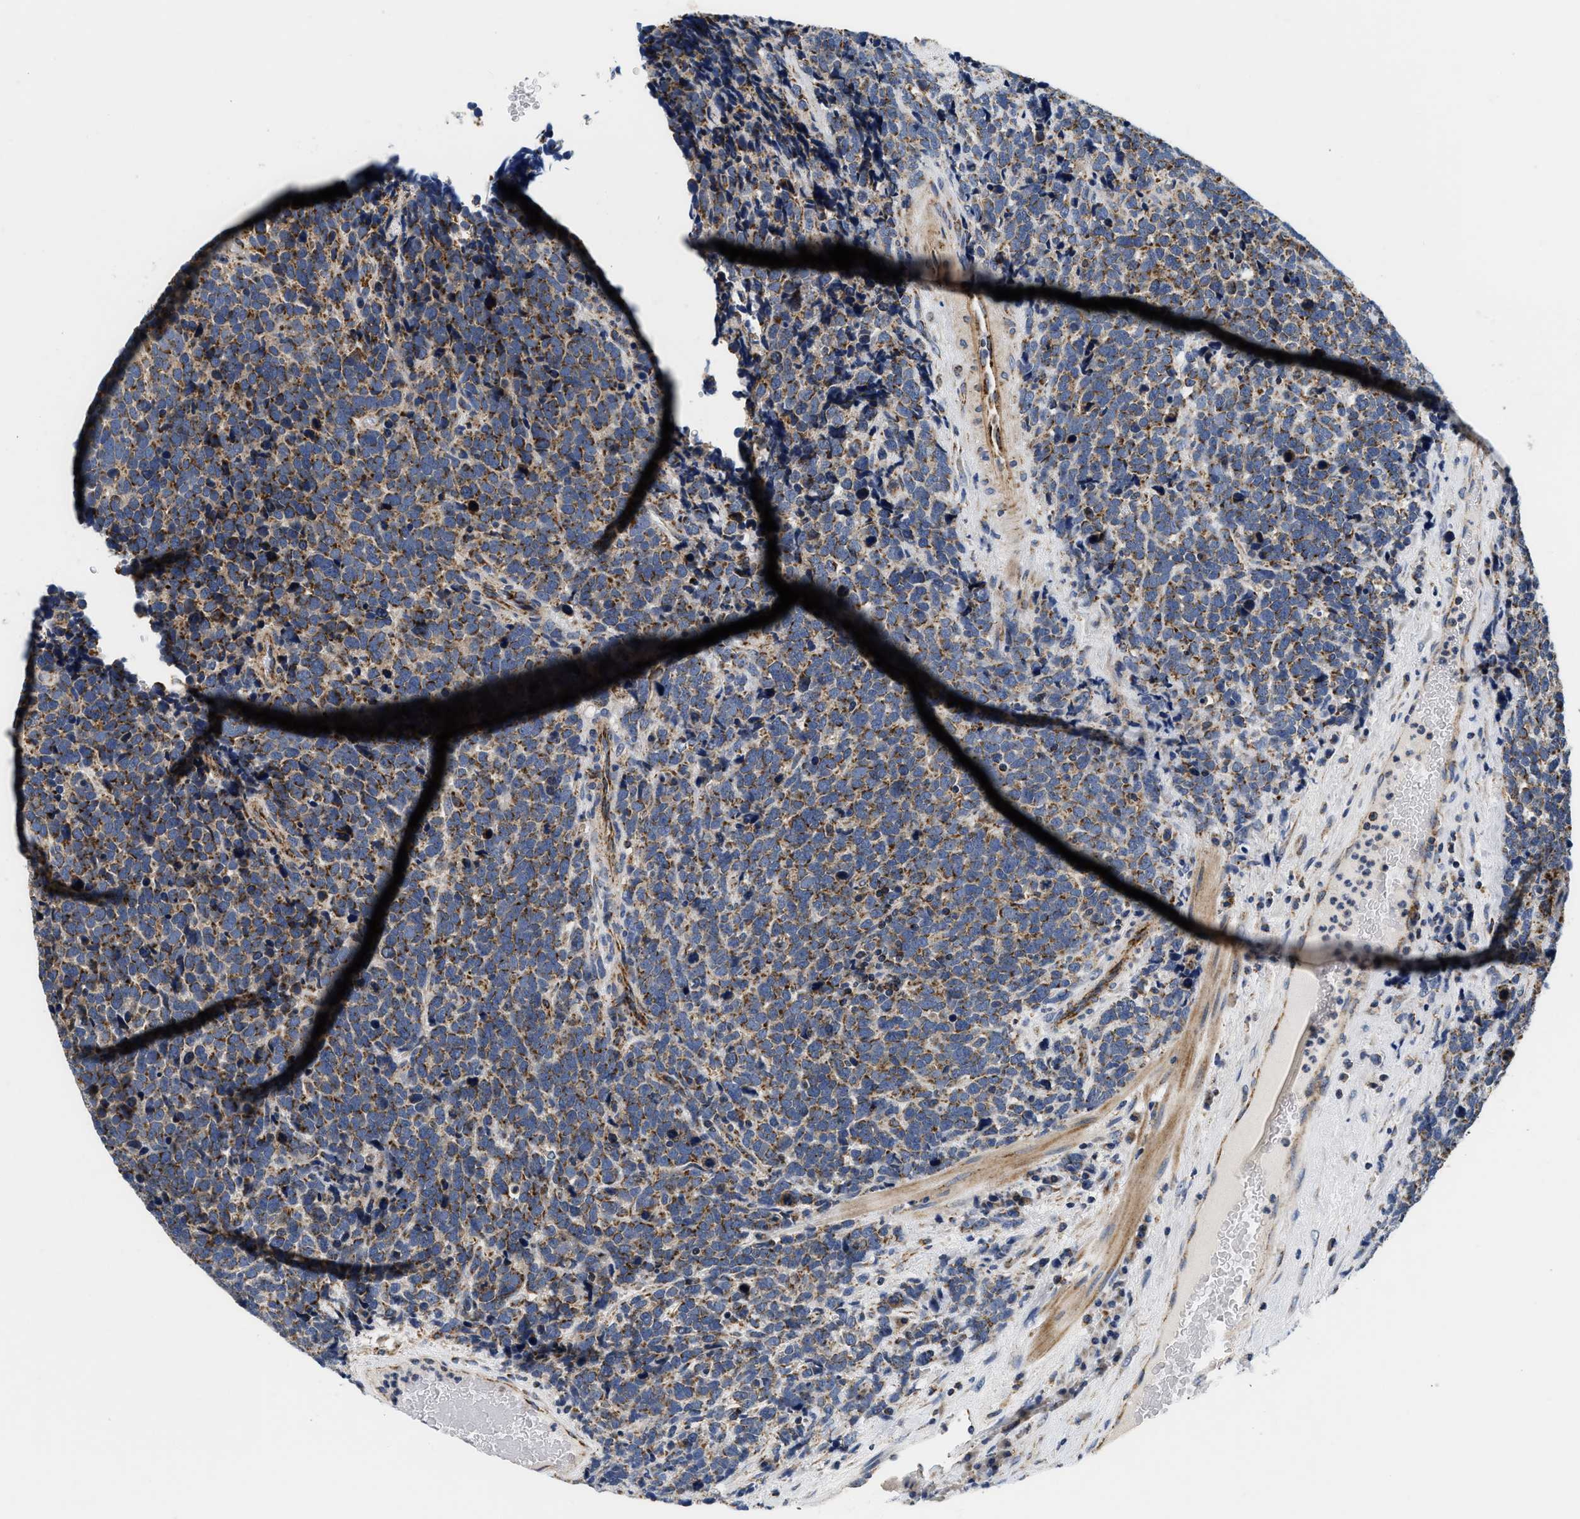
{"staining": {"intensity": "moderate", "quantity": ">75%", "location": "cytoplasmic/membranous"}, "tissue": "urothelial cancer", "cell_type": "Tumor cells", "image_type": "cancer", "snomed": [{"axis": "morphology", "description": "Urothelial carcinoma, High grade"}, {"axis": "topography", "description": "Urinary bladder"}], "caption": "DAB immunohistochemical staining of human urothelial cancer displays moderate cytoplasmic/membranous protein expression in approximately >75% of tumor cells. (DAB (3,3'-diaminobenzidine) IHC, brown staining for protein, blue staining for nuclei).", "gene": "PDP1", "patient": {"sex": "female", "age": 82}}